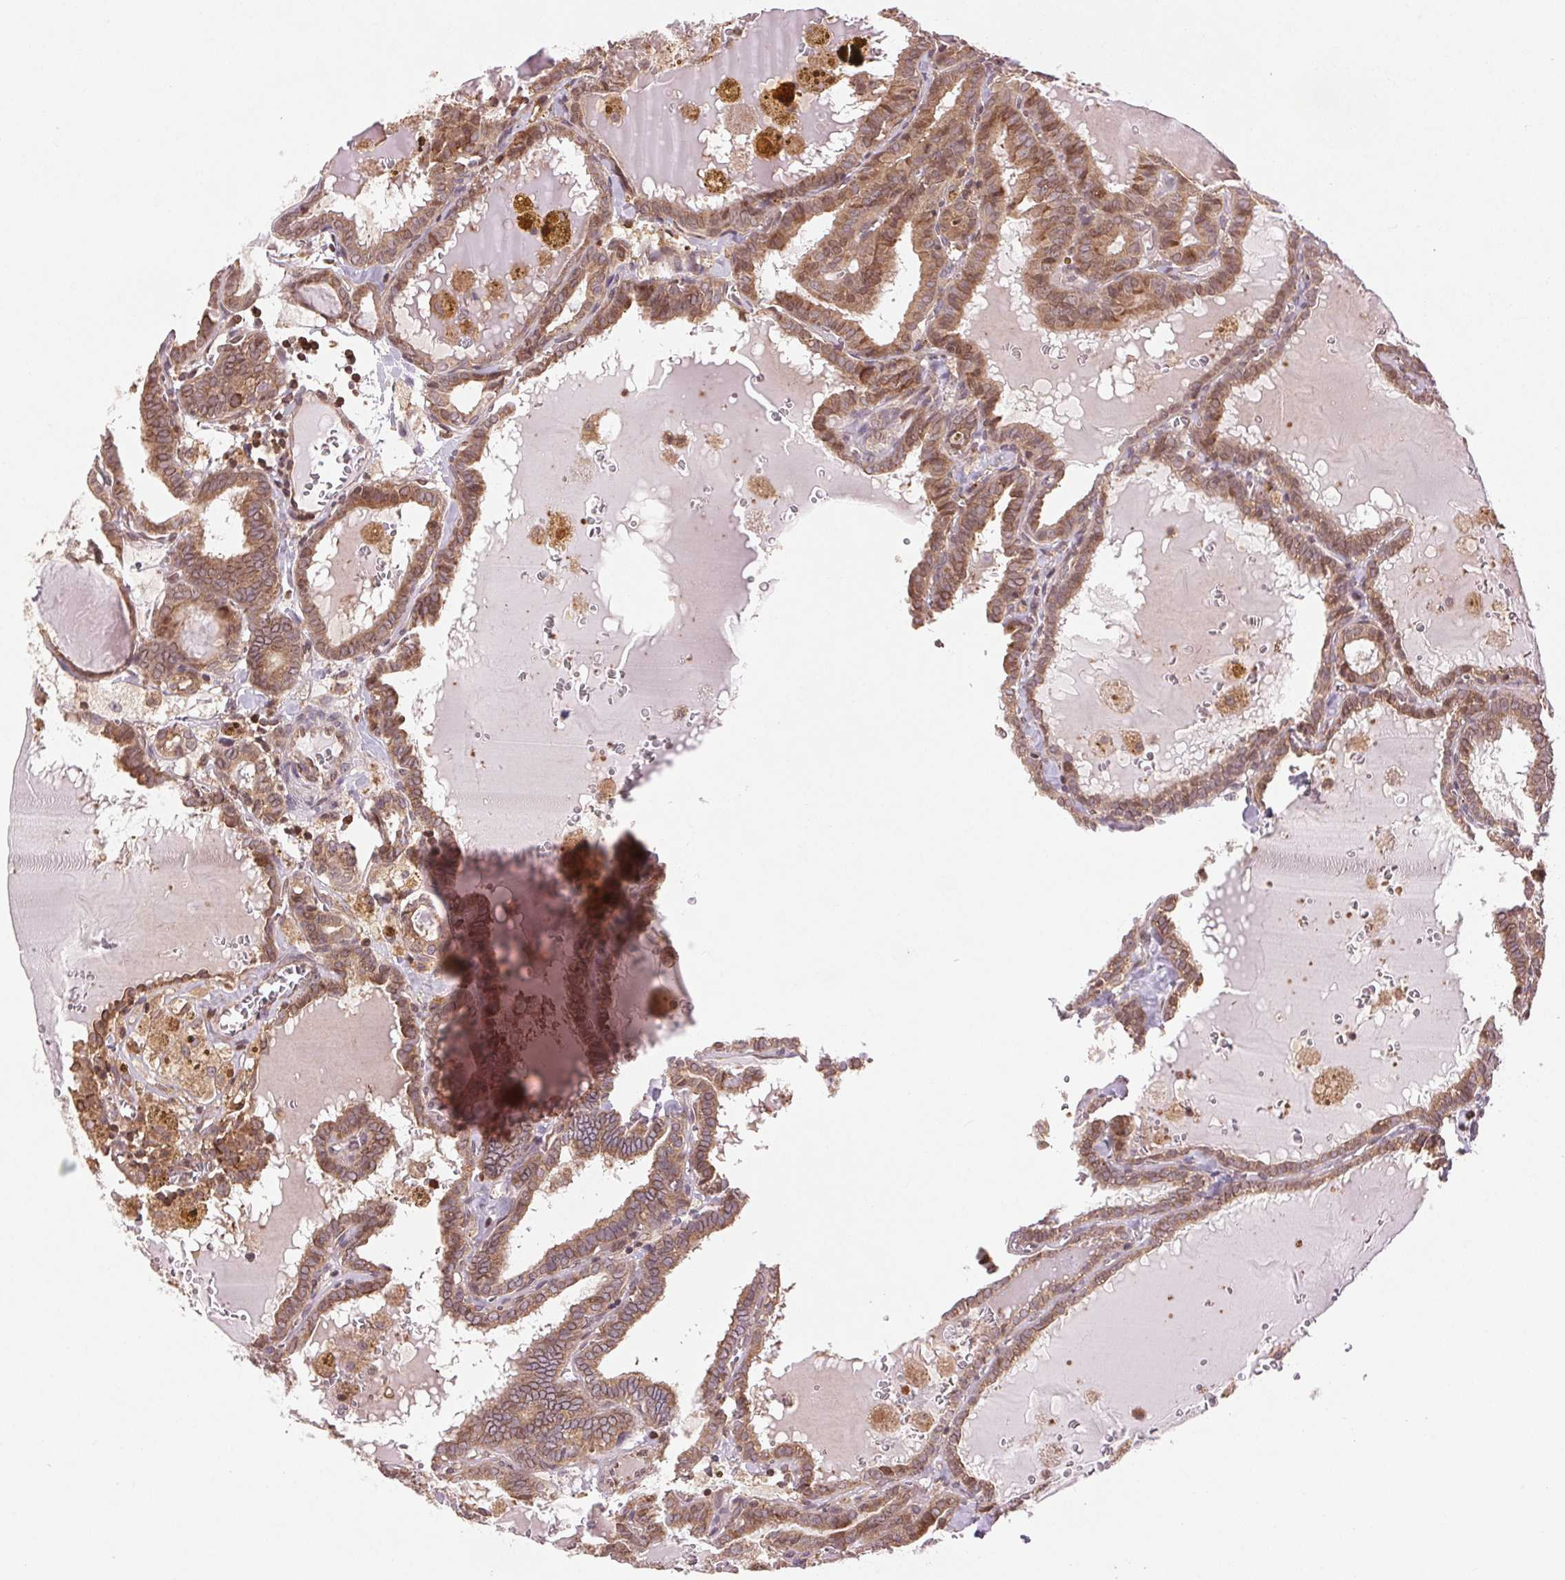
{"staining": {"intensity": "moderate", "quantity": ">75%", "location": "cytoplasmic/membranous"}, "tissue": "thyroid cancer", "cell_type": "Tumor cells", "image_type": "cancer", "snomed": [{"axis": "morphology", "description": "Papillary adenocarcinoma, NOS"}, {"axis": "topography", "description": "Thyroid gland"}], "caption": "Thyroid papillary adenocarcinoma tissue reveals moderate cytoplasmic/membranous expression in about >75% of tumor cells The protein of interest is stained brown, and the nuclei are stained in blue (DAB IHC with brightfield microscopy, high magnification).", "gene": "BTF3L4", "patient": {"sex": "female", "age": 39}}